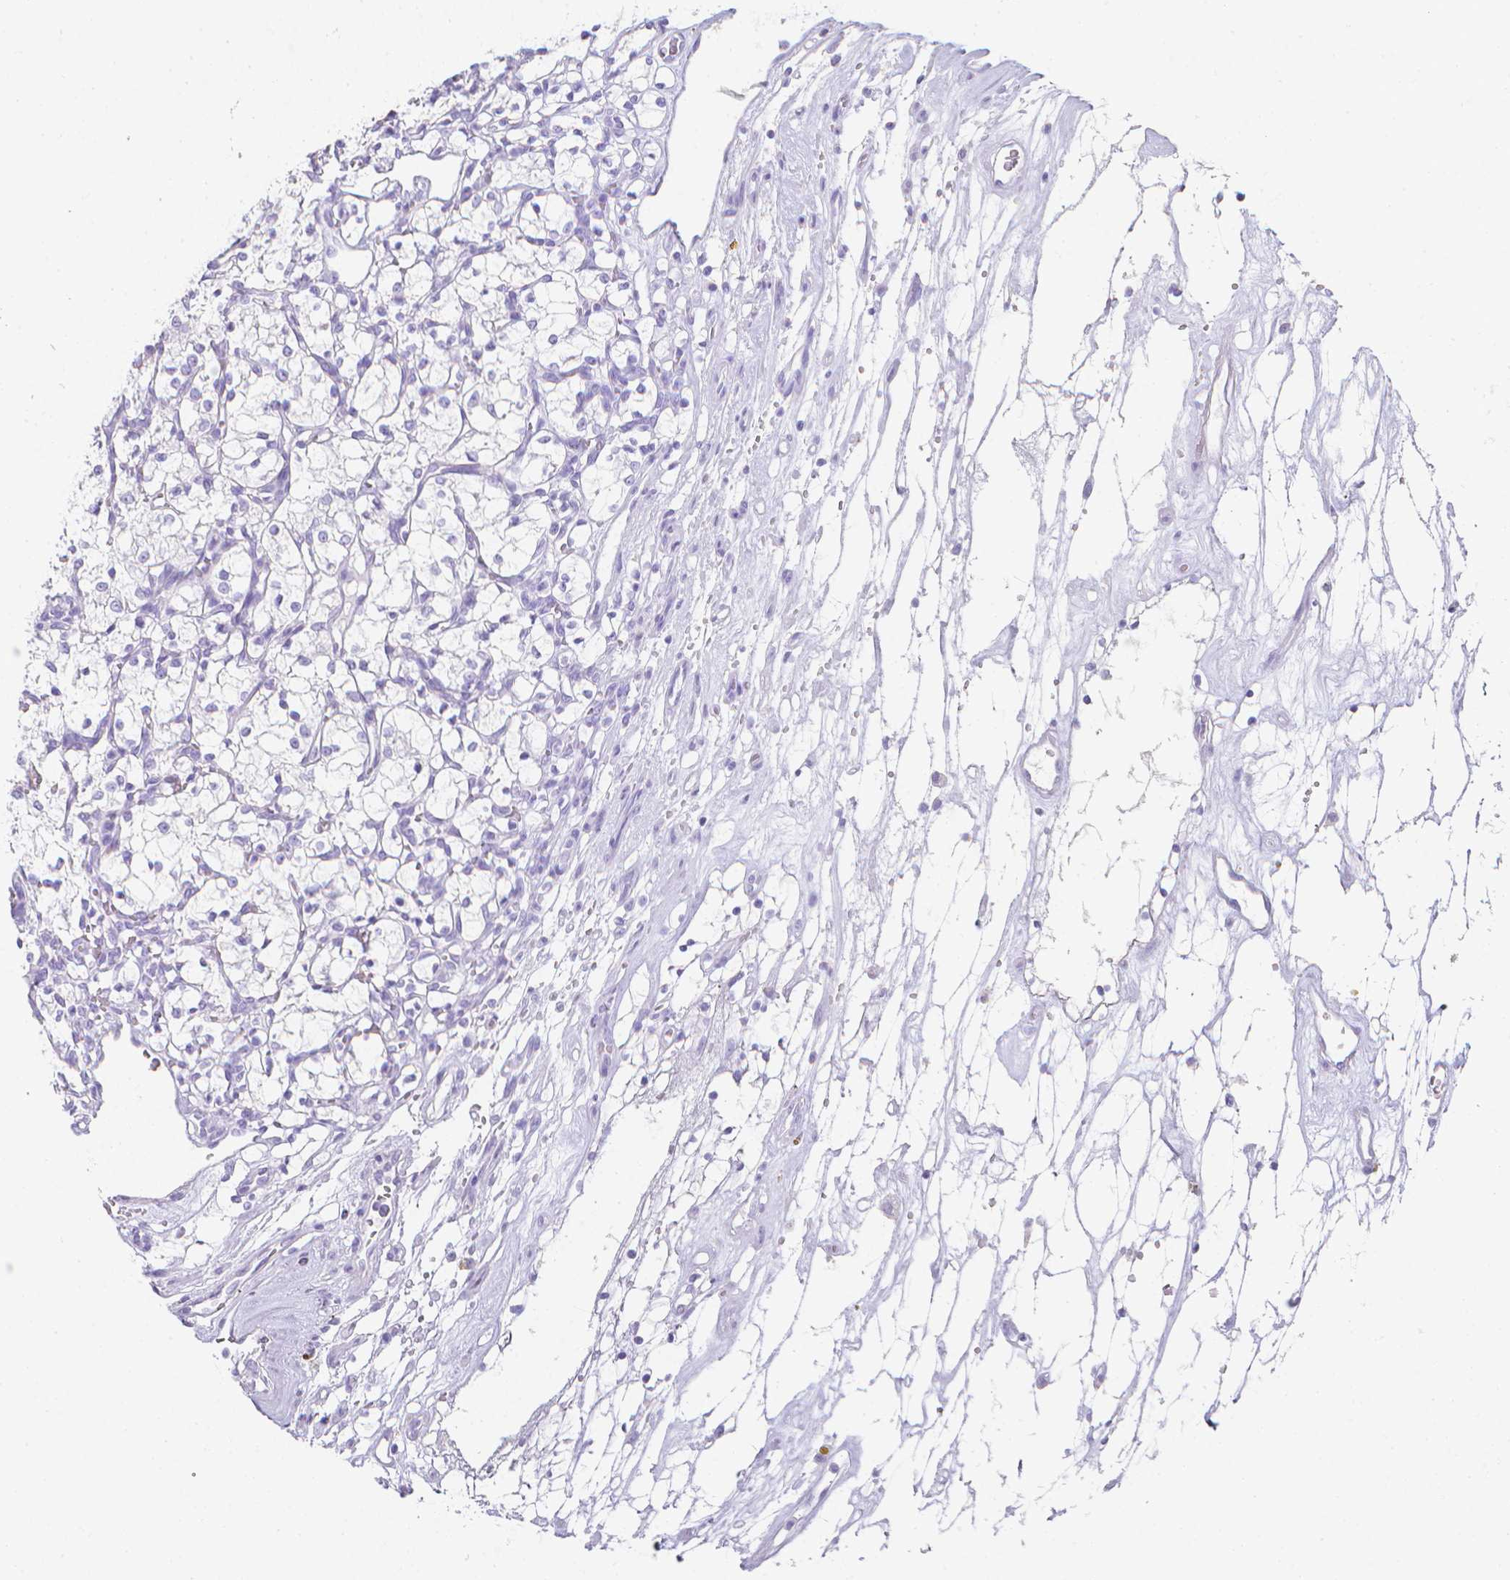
{"staining": {"intensity": "negative", "quantity": "none", "location": "none"}, "tissue": "renal cancer", "cell_type": "Tumor cells", "image_type": "cancer", "snomed": [{"axis": "morphology", "description": "Adenocarcinoma, NOS"}, {"axis": "topography", "description": "Kidney"}], "caption": "A high-resolution micrograph shows immunohistochemistry staining of renal cancer, which exhibits no significant expression in tumor cells.", "gene": "LGALS4", "patient": {"sex": "female", "age": 69}}